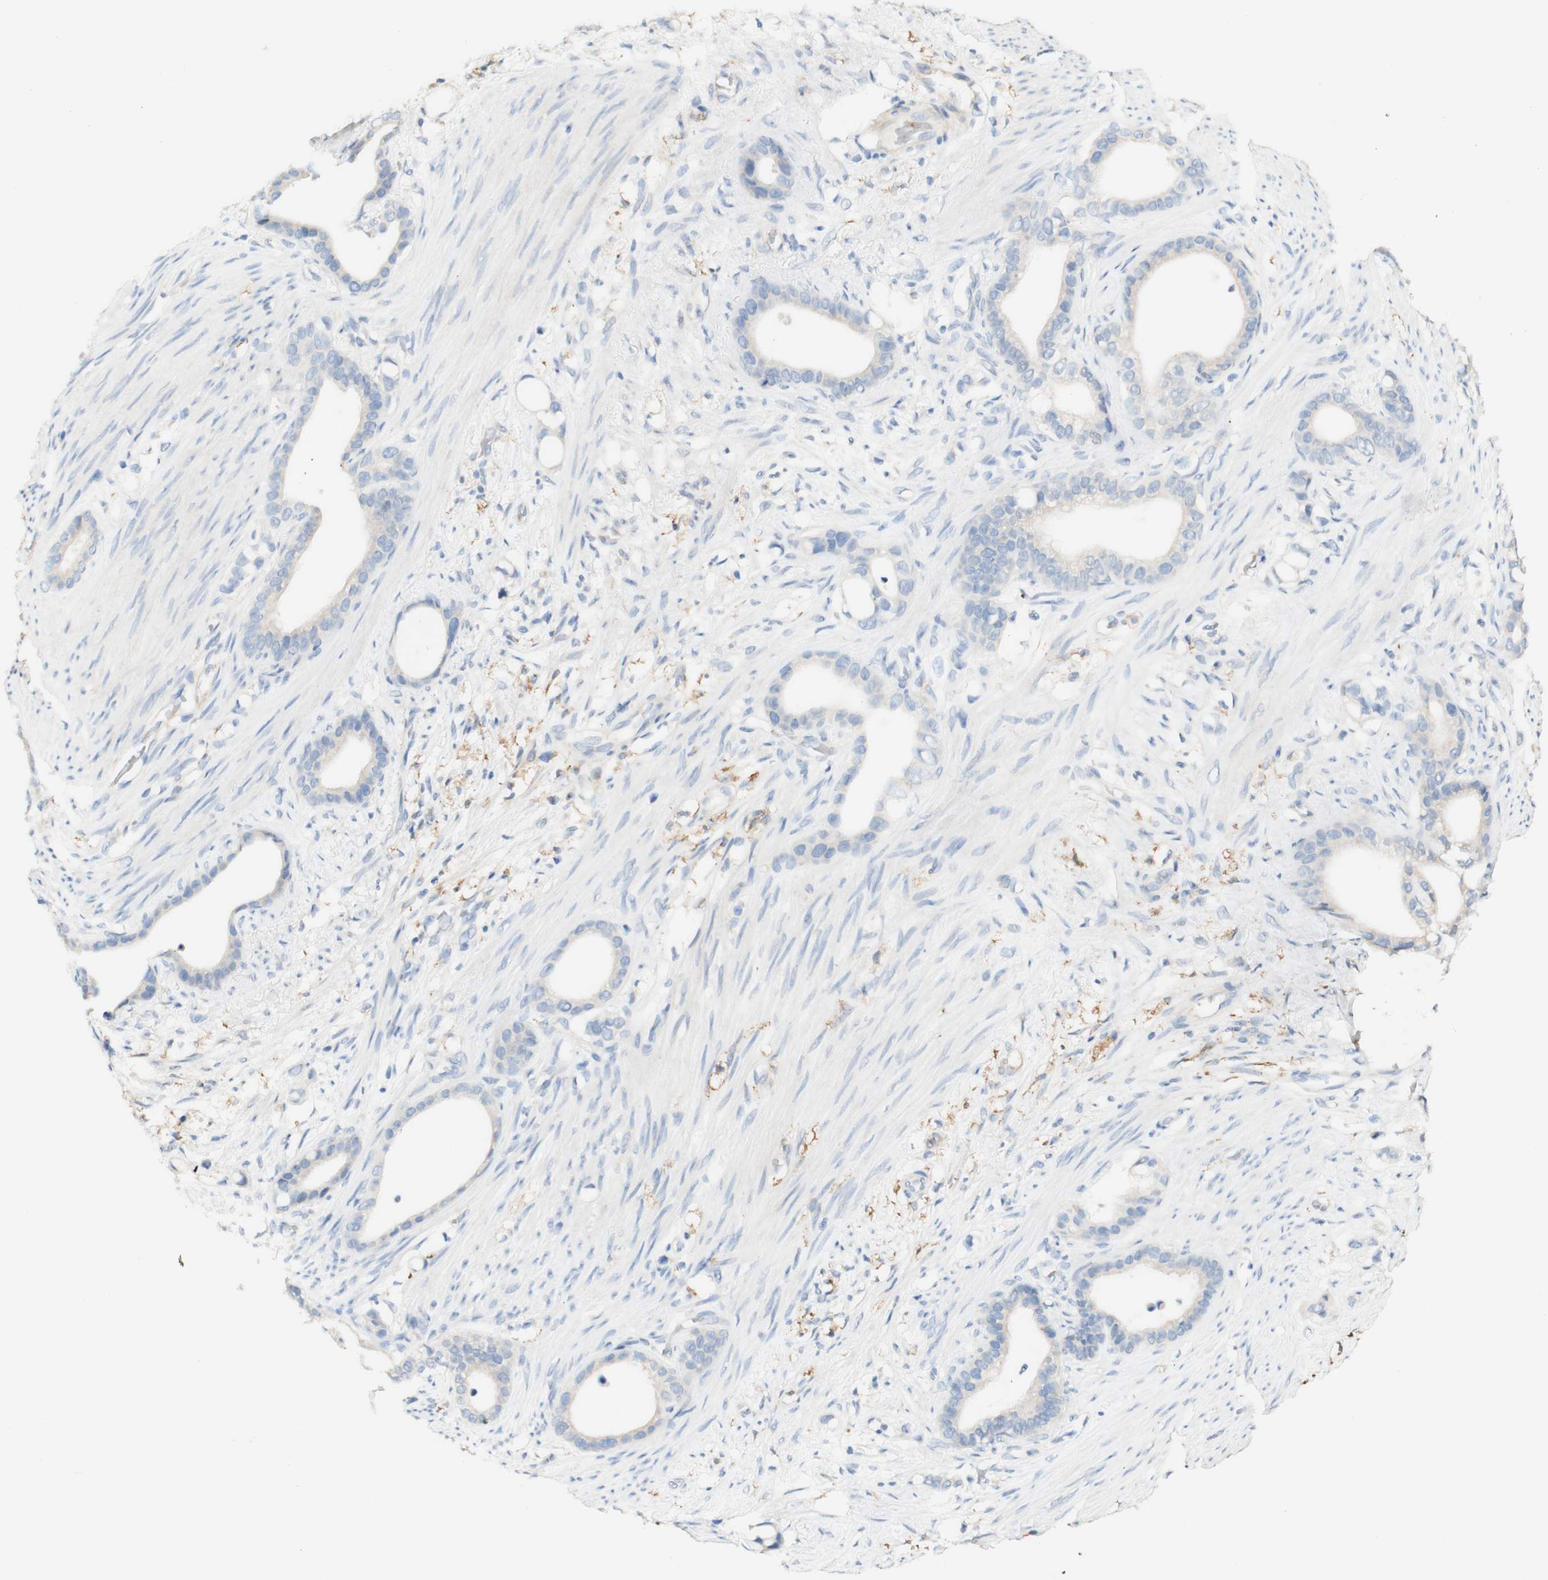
{"staining": {"intensity": "weak", "quantity": "<25%", "location": "cytoplasmic/membranous"}, "tissue": "stomach cancer", "cell_type": "Tumor cells", "image_type": "cancer", "snomed": [{"axis": "morphology", "description": "Adenocarcinoma, NOS"}, {"axis": "topography", "description": "Stomach"}], "caption": "Immunohistochemistry micrograph of adenocarcinoma (stomach) stained for a protein (brown), which demonstrates no expression in tumor cells.", "gene": "FCGRT", "patient": {"sex": "female", "age": 75}}